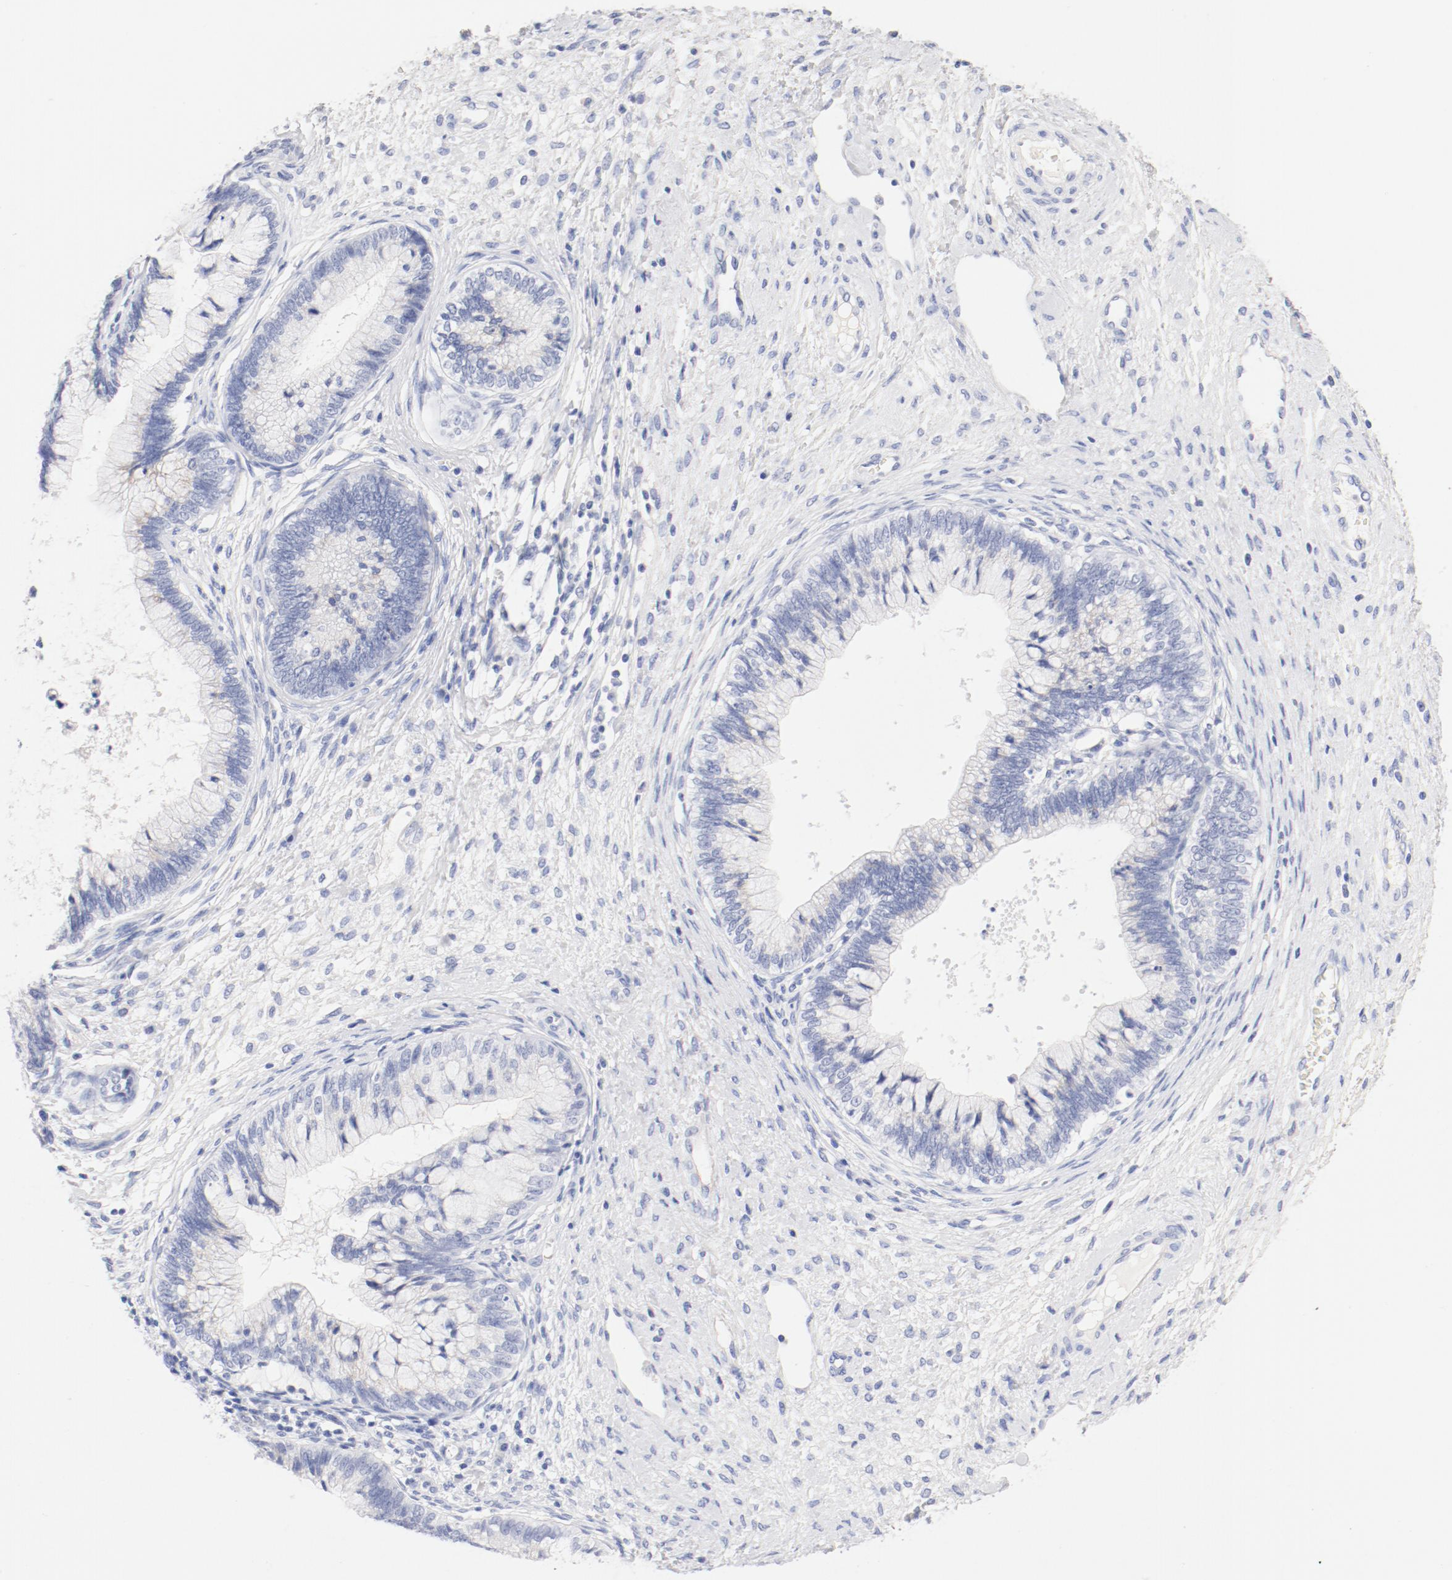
{"staining": {"intensity": "negative", "quantity": "none", "location": "none"}, "tissue": "cervical cancer", "cell_type": "Tumor cells", "image_type": "cancer", "snomed": [{"axis": "morphology", "description": "Adenocarcinoma, NOS"}, {"axis": "topography", "description": "Cervix"}], "caption": "Tumor cells show no significant staining in cervical cancer (adenocarcinoma).", "gene": "HOMER1", "patient": {"sex": "female", "age": 44}}